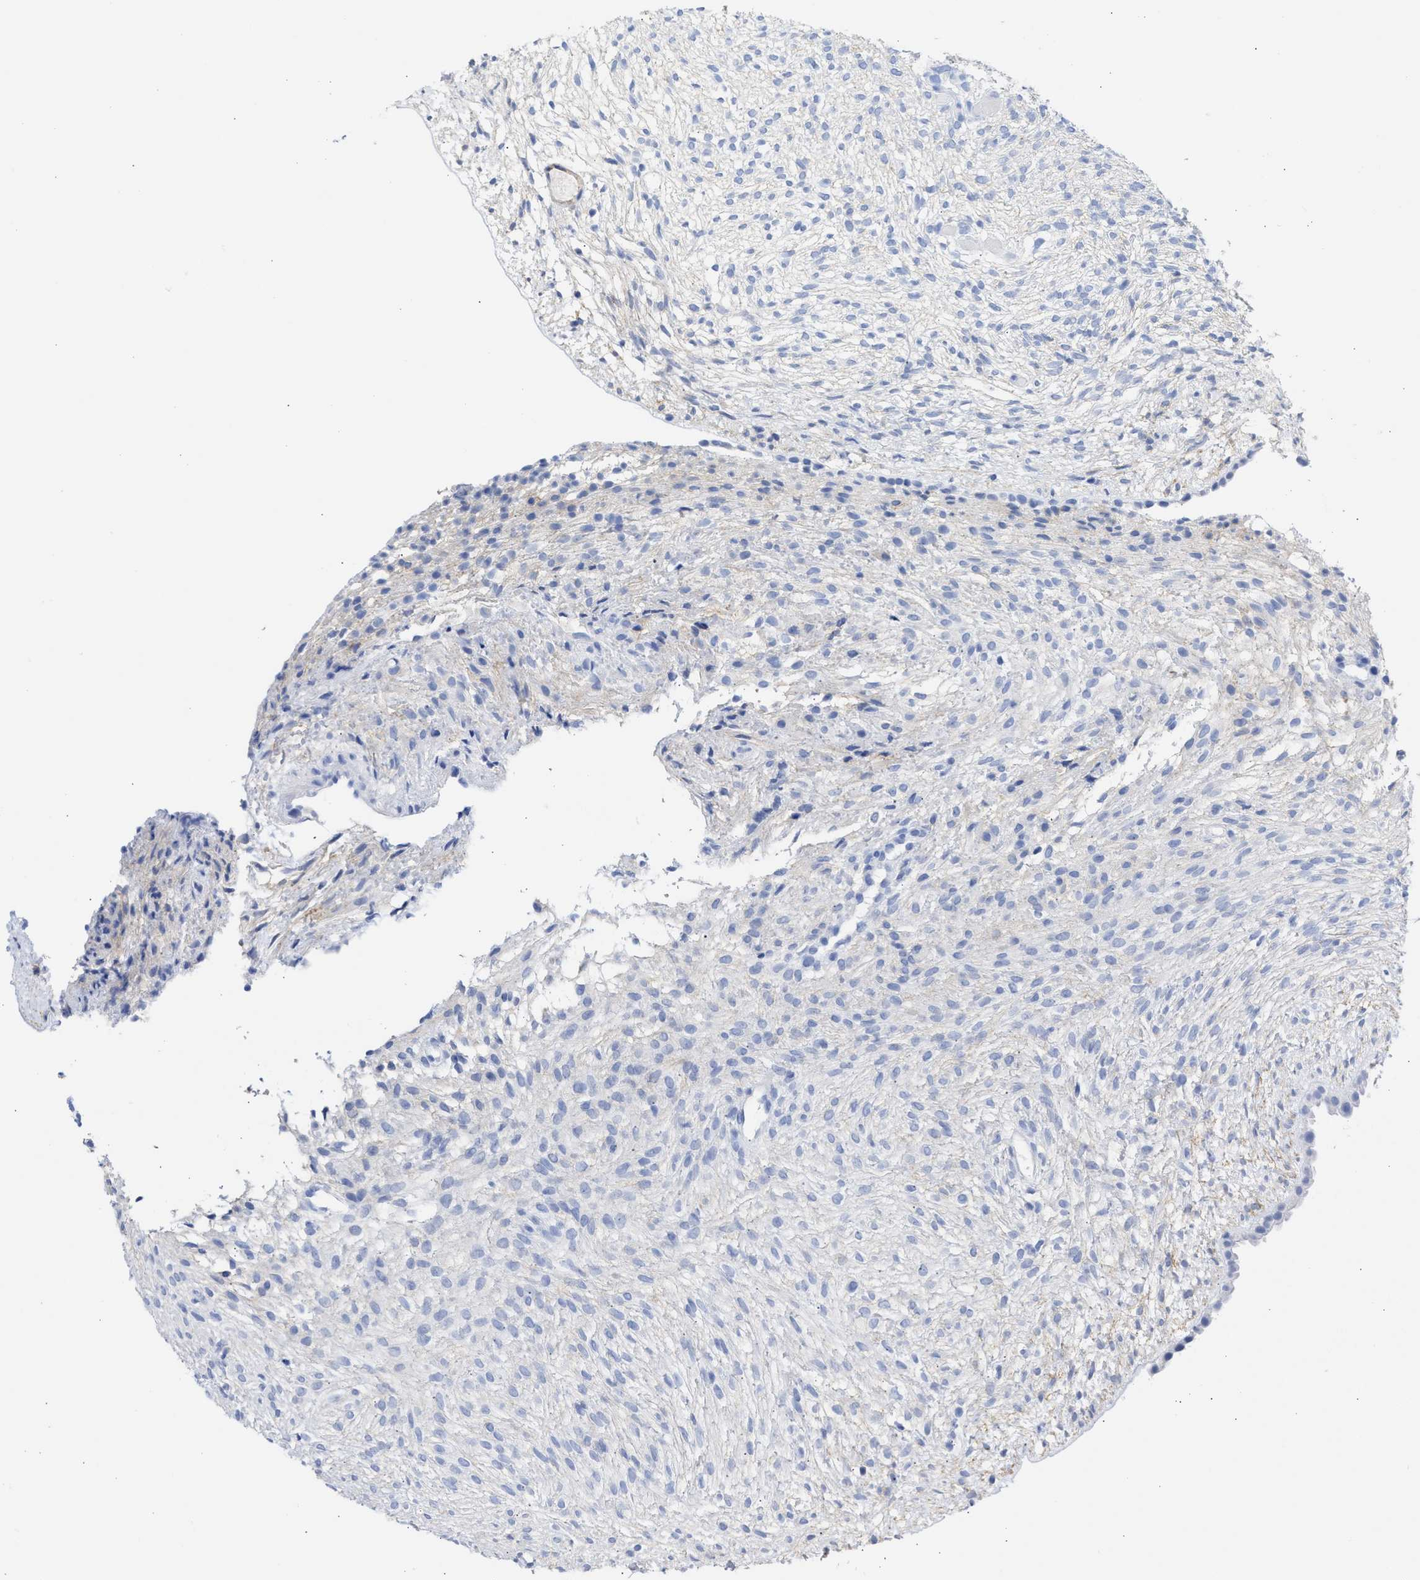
{"staining": {"intensity": "moderate", "quantity": "<25%", "location": "cytoplasmic/membranous"}, "tissue": "ovary", "cell_type": "Ovarian stroma cells", "image_type": "normal", "snomed": [{"axis": "morphology", "description": "Normal tissue, NOS"}, {"axis": "morphology", "description": "Cyst, NOS"}, {"axis": "topography", "description": "Ovary"}], "caption": "The immunohistochemical stain highlights moderate cytoplasmic/membranous expression in ovarian stroma cells of normal ovary.", "gene": "NCAM1", "patient": {"sex": "female", "age": 18}}